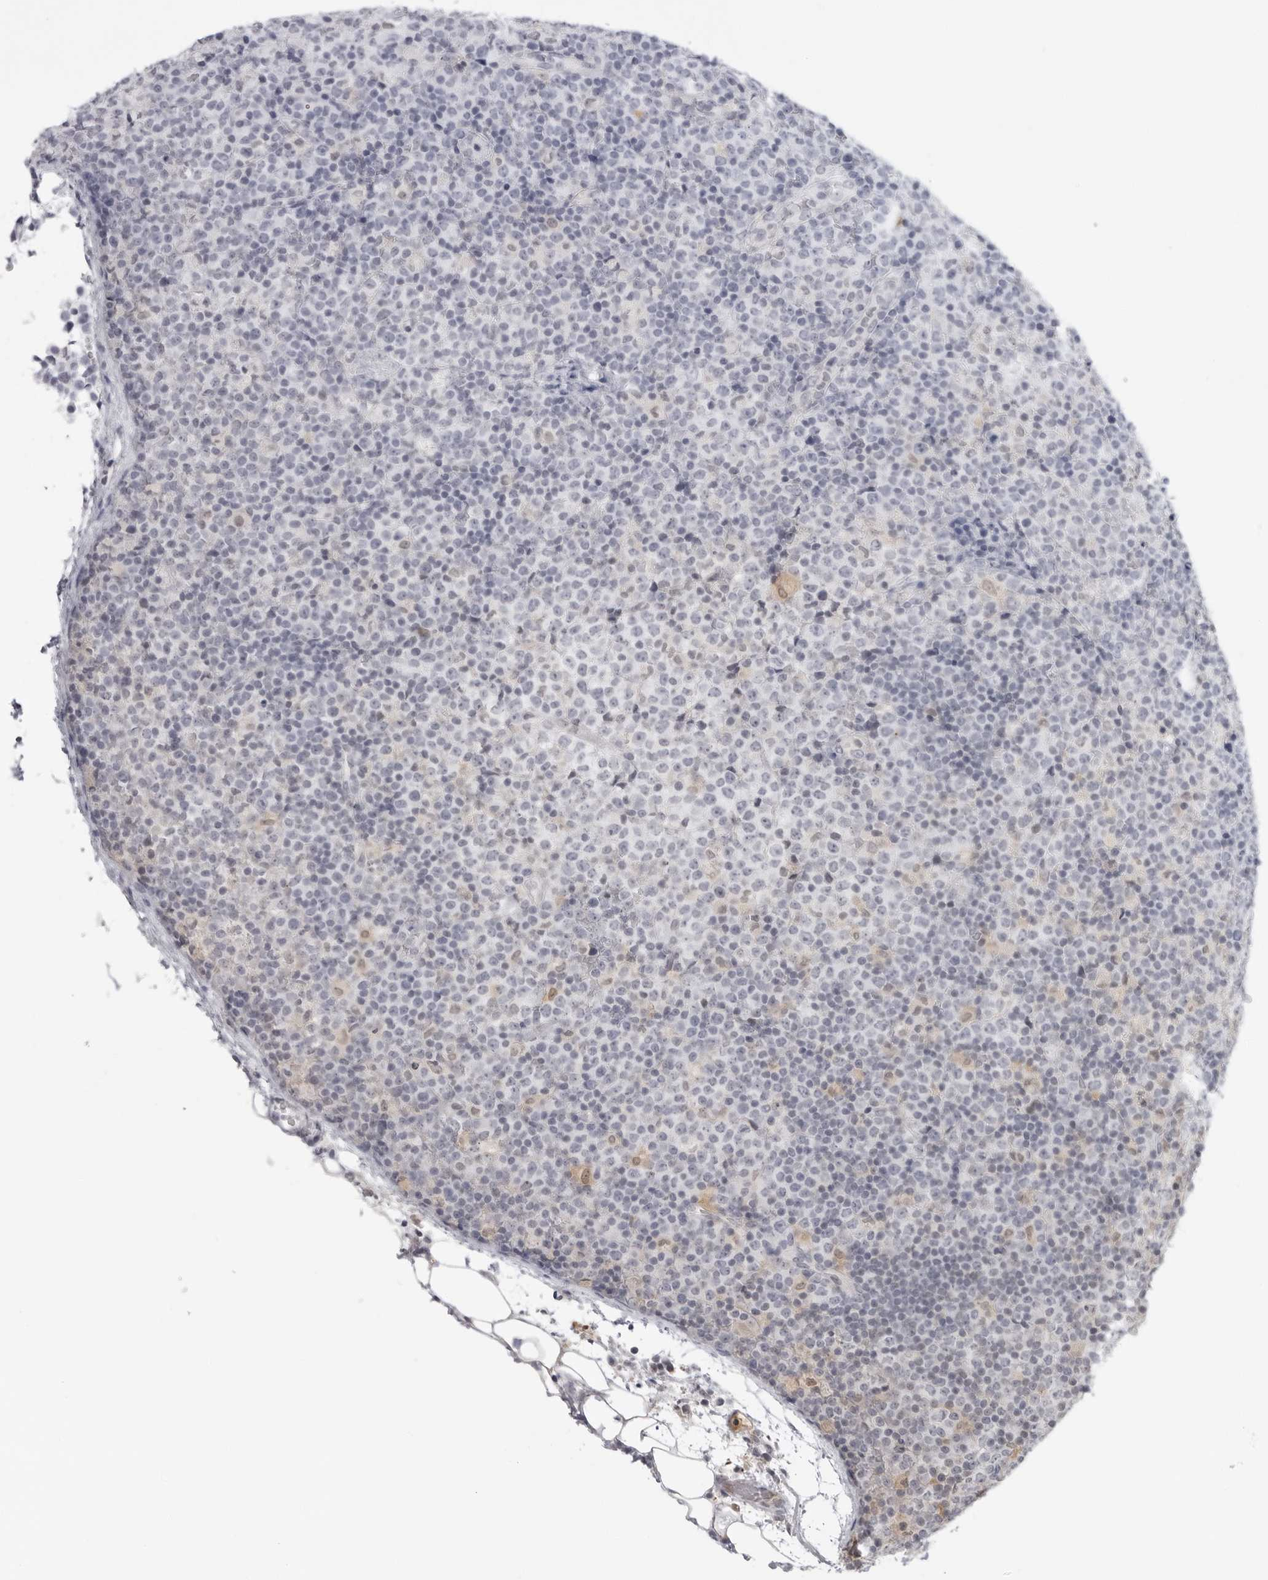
{"staining": {"intensity": "negative", "quantity": "none", "location": "none"}, "tissue": "lymphoma", "cell_type": "Tumor cells", "image_type": "cancer", "snomed": [{"axis": "morphology", "description": "Malignant lymphoma, non-Hodgkin's type, High grade"}, {"axis": "topography", "description": "Lymph node"}], "caption": "Tumor cells show no significant protein expression in lymphoma.", "gene": "SRGAP2", "patient": {"sex": "male", "age": 13}}